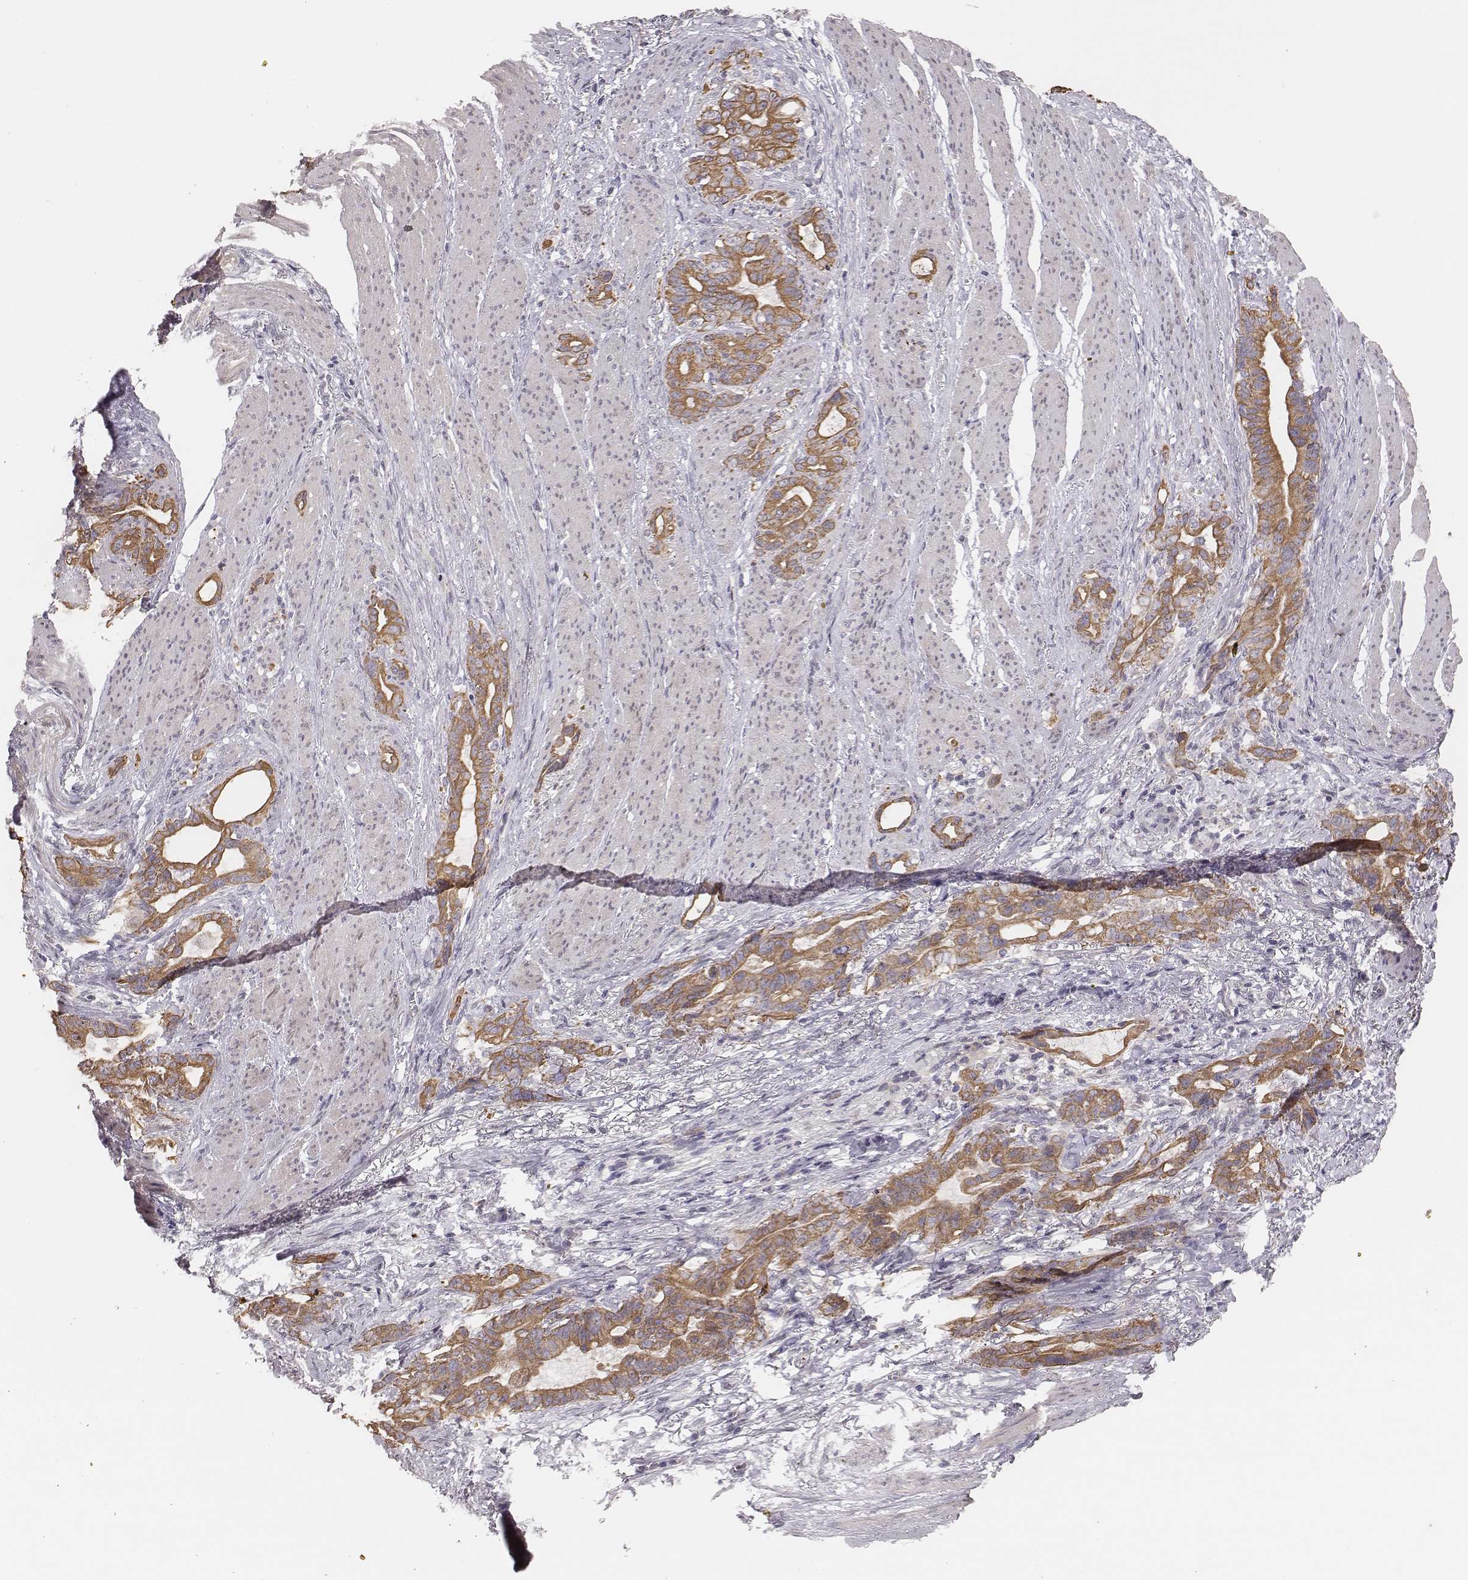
{"staining": {"intensity": "moderate", "quantity": ">75%", "location": "cytoplasmic/membranous"}, "tissue": "stomach cancer", "cell_type": "Tumor cells", "image_type": "cancer", "snomed": [{"axis": "morphology", "description": "Normal tissue, NOS"}, {"axis": "morphology", "description": "Adenocarcinoma, NOS"}, {"axis": "topography", "description": "Esophagus"}, {"axis": "topography", "description": "Stomach, upper"}], "caption": "DAB immunohistochemical staining of human stomach cancer displays moderate cytoplasmic/membranous protein staining in about >75% of tumor cells.", "gene": "HAVCR1", "patient": {"sex": "male", "age": 62}}